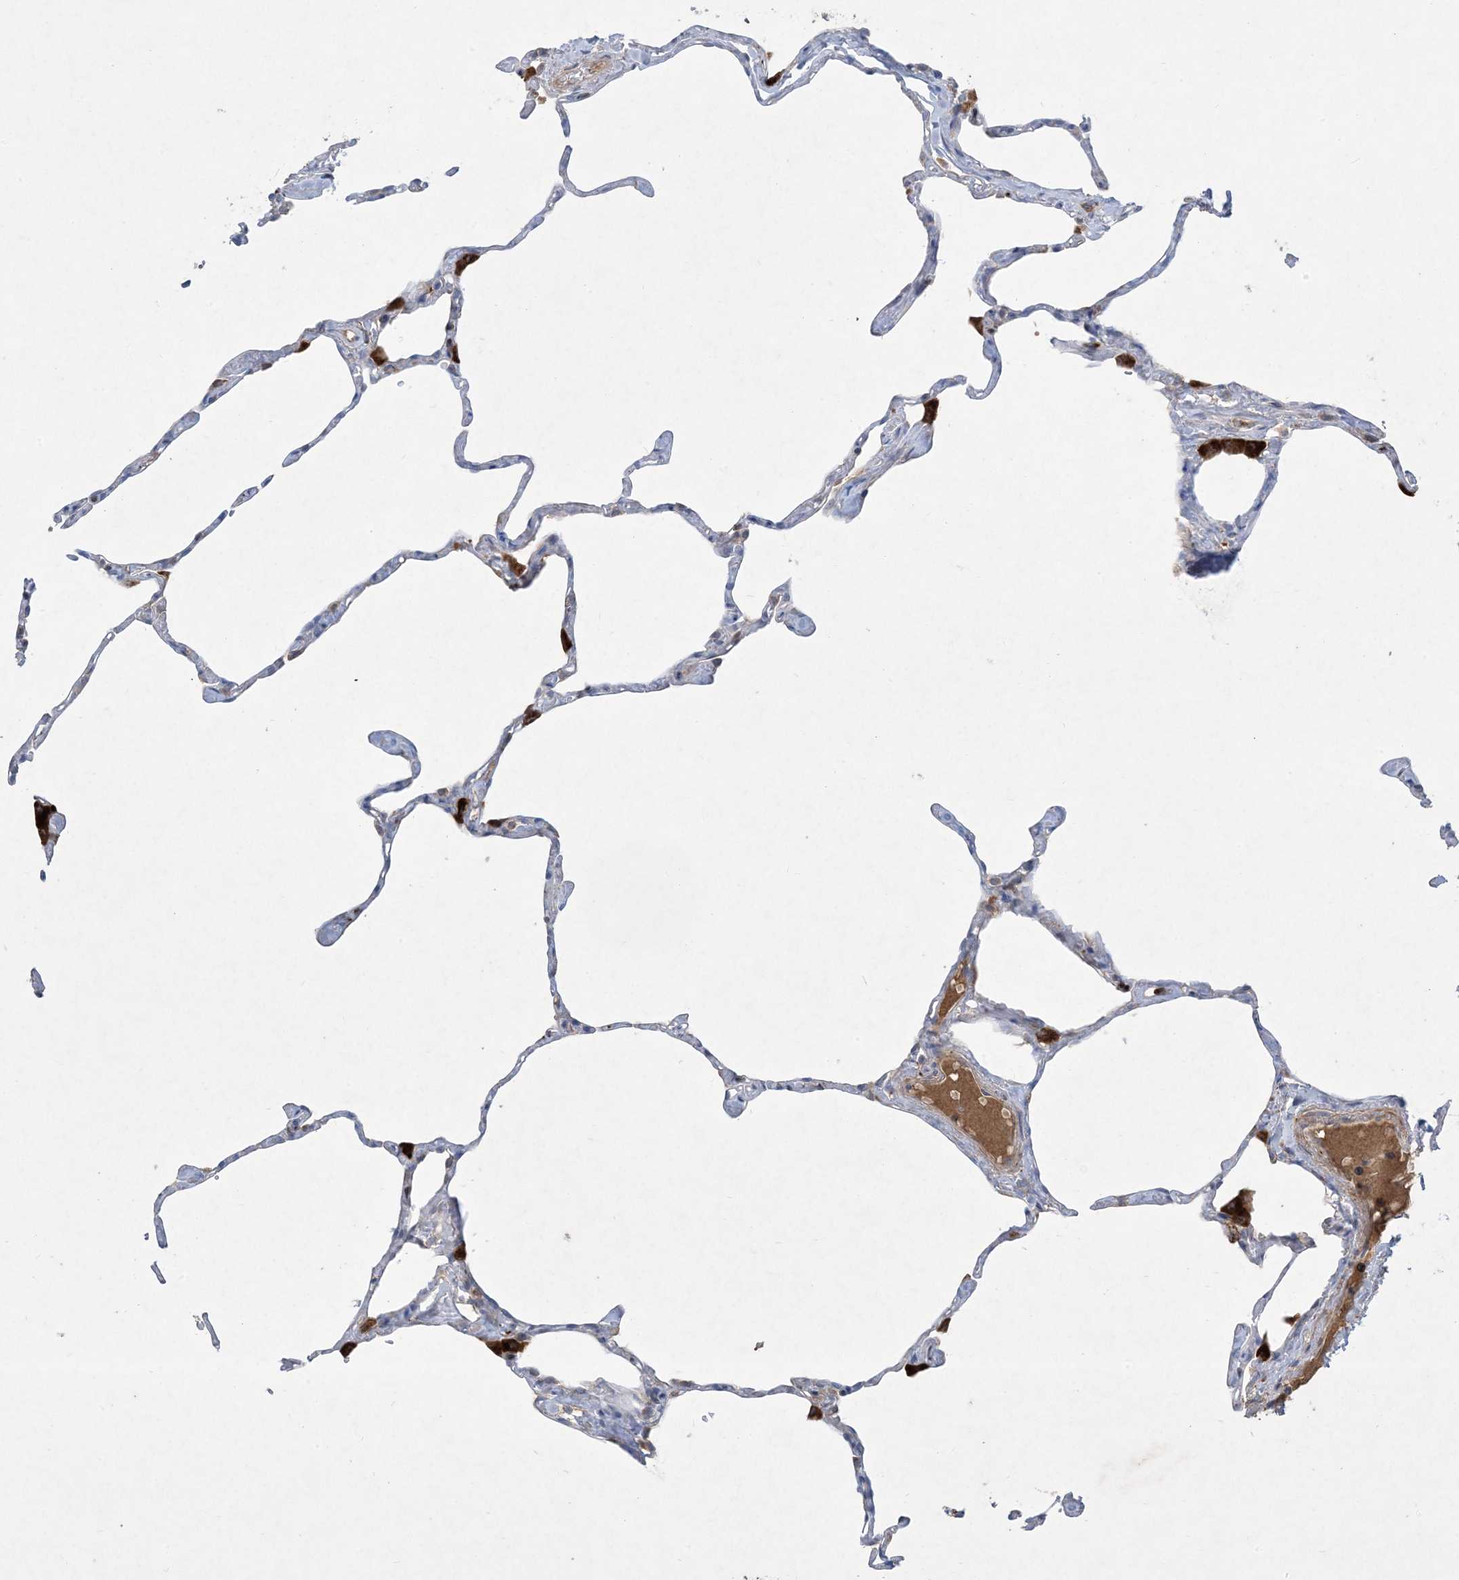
{"staining": {"intensity": "negative", "quantity": "none", "location": "none"}, "tissue": "lung", "cell_type": "Alveolar cells", "image_type": "normal", "snomed": [{"axis": "morphology", "description": "Normal tissue, NOS"}, {"axis": "topography", "description": "Lung"}], "caption": "DAB immunohistochemical staining of benign human lung exhibits no significant positivity in alveolar cells.", "gene": "MASP2", "patient": {"sex": "male", "age": 65}}